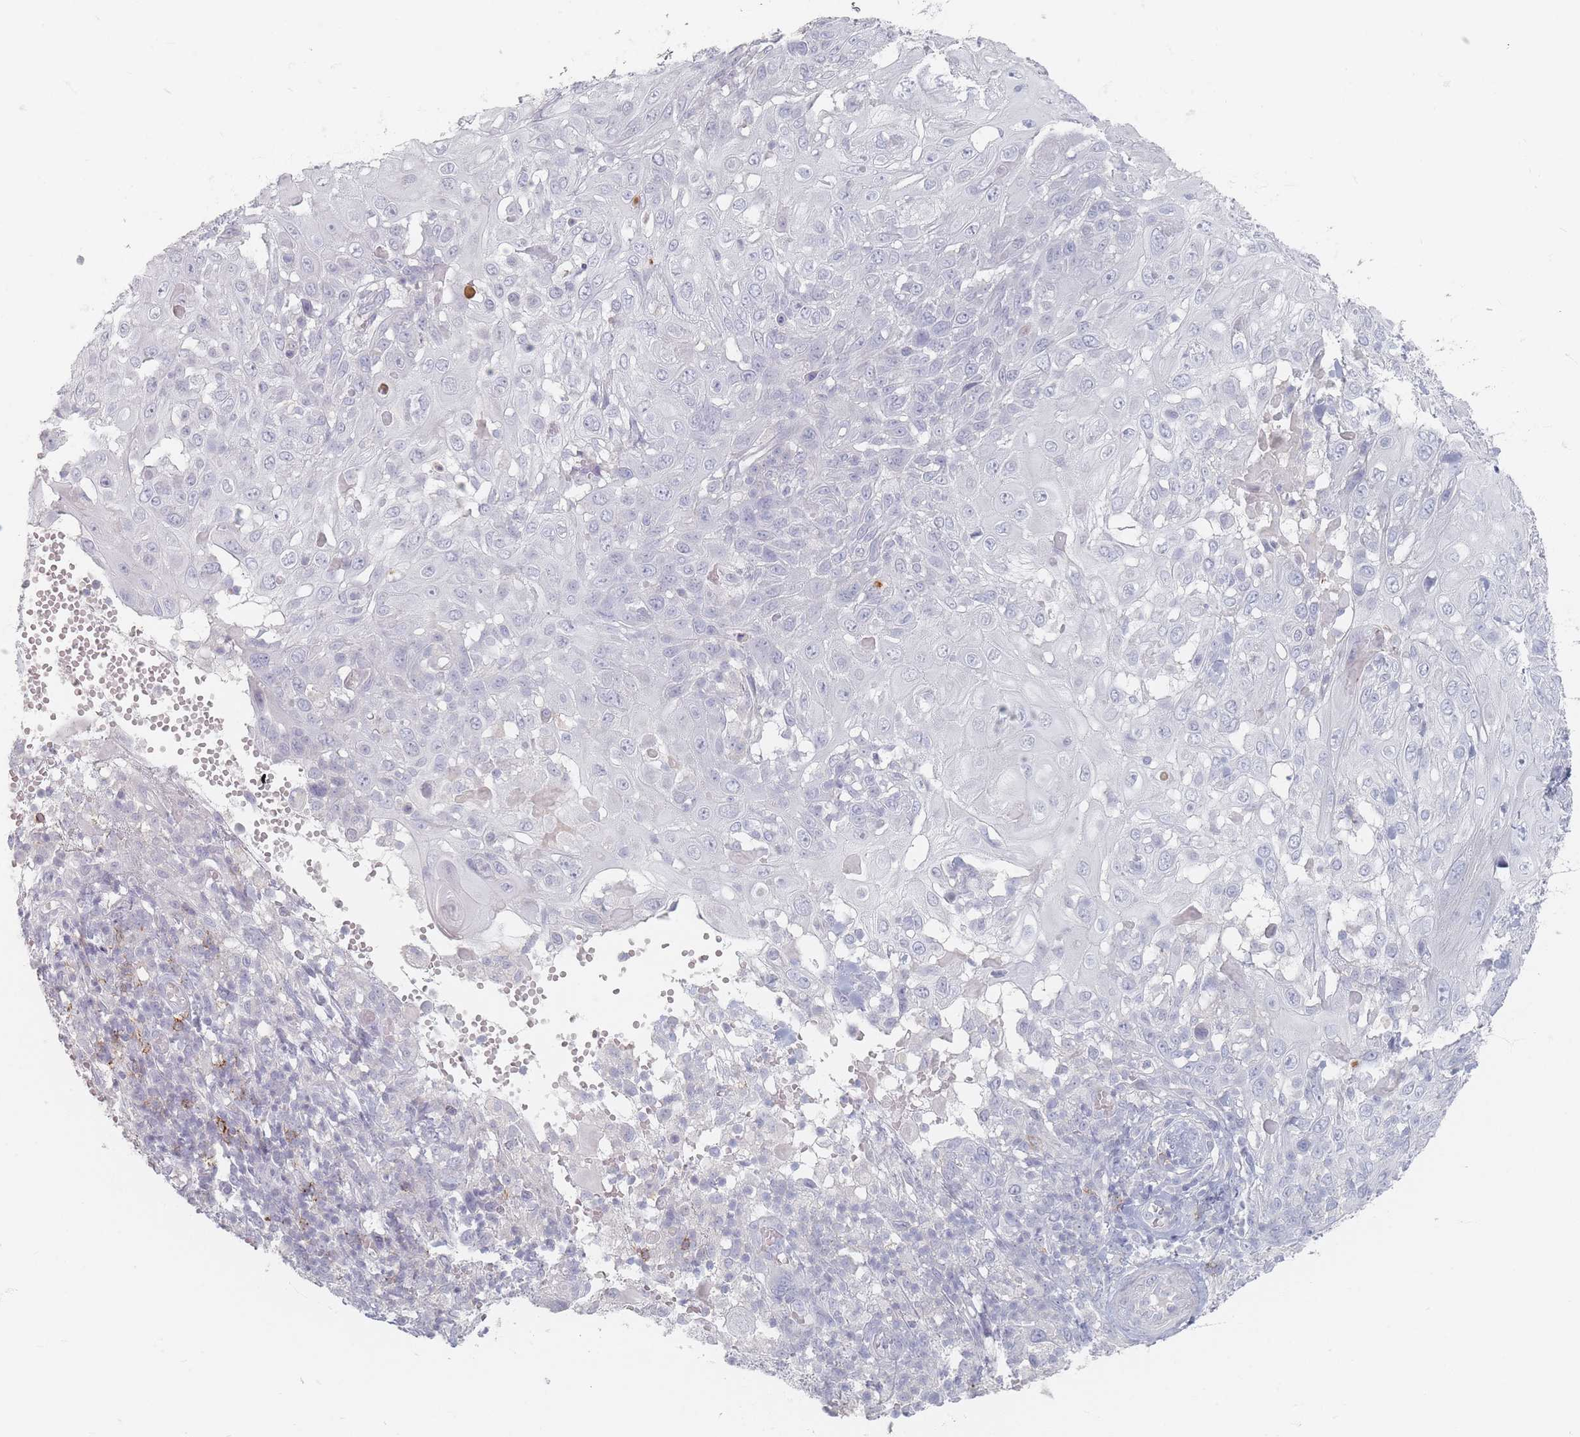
{"staining": {"intensity": "negative", "quantity": "none", "location": "none"}, "tissue": "skin cancer", "cell_type": "Tumor cells", "image_type": "cancer", "snomed": [{"axis": "morphology", "description": "Normal tissue, NOS"}, {"axis": "morphology", "description": "Squamous cell carcinoma, NOS"}, {"axis": "topography", "description": "Skin"}, {"axis": "topography", "description": "Cartilage tissue"}], "caption": "The photomicrograph shows no staining of tumor cells in skin squamous cell carcinoma.", "gene": "CD37", "patient": {"sex": "female", "age": 79}}